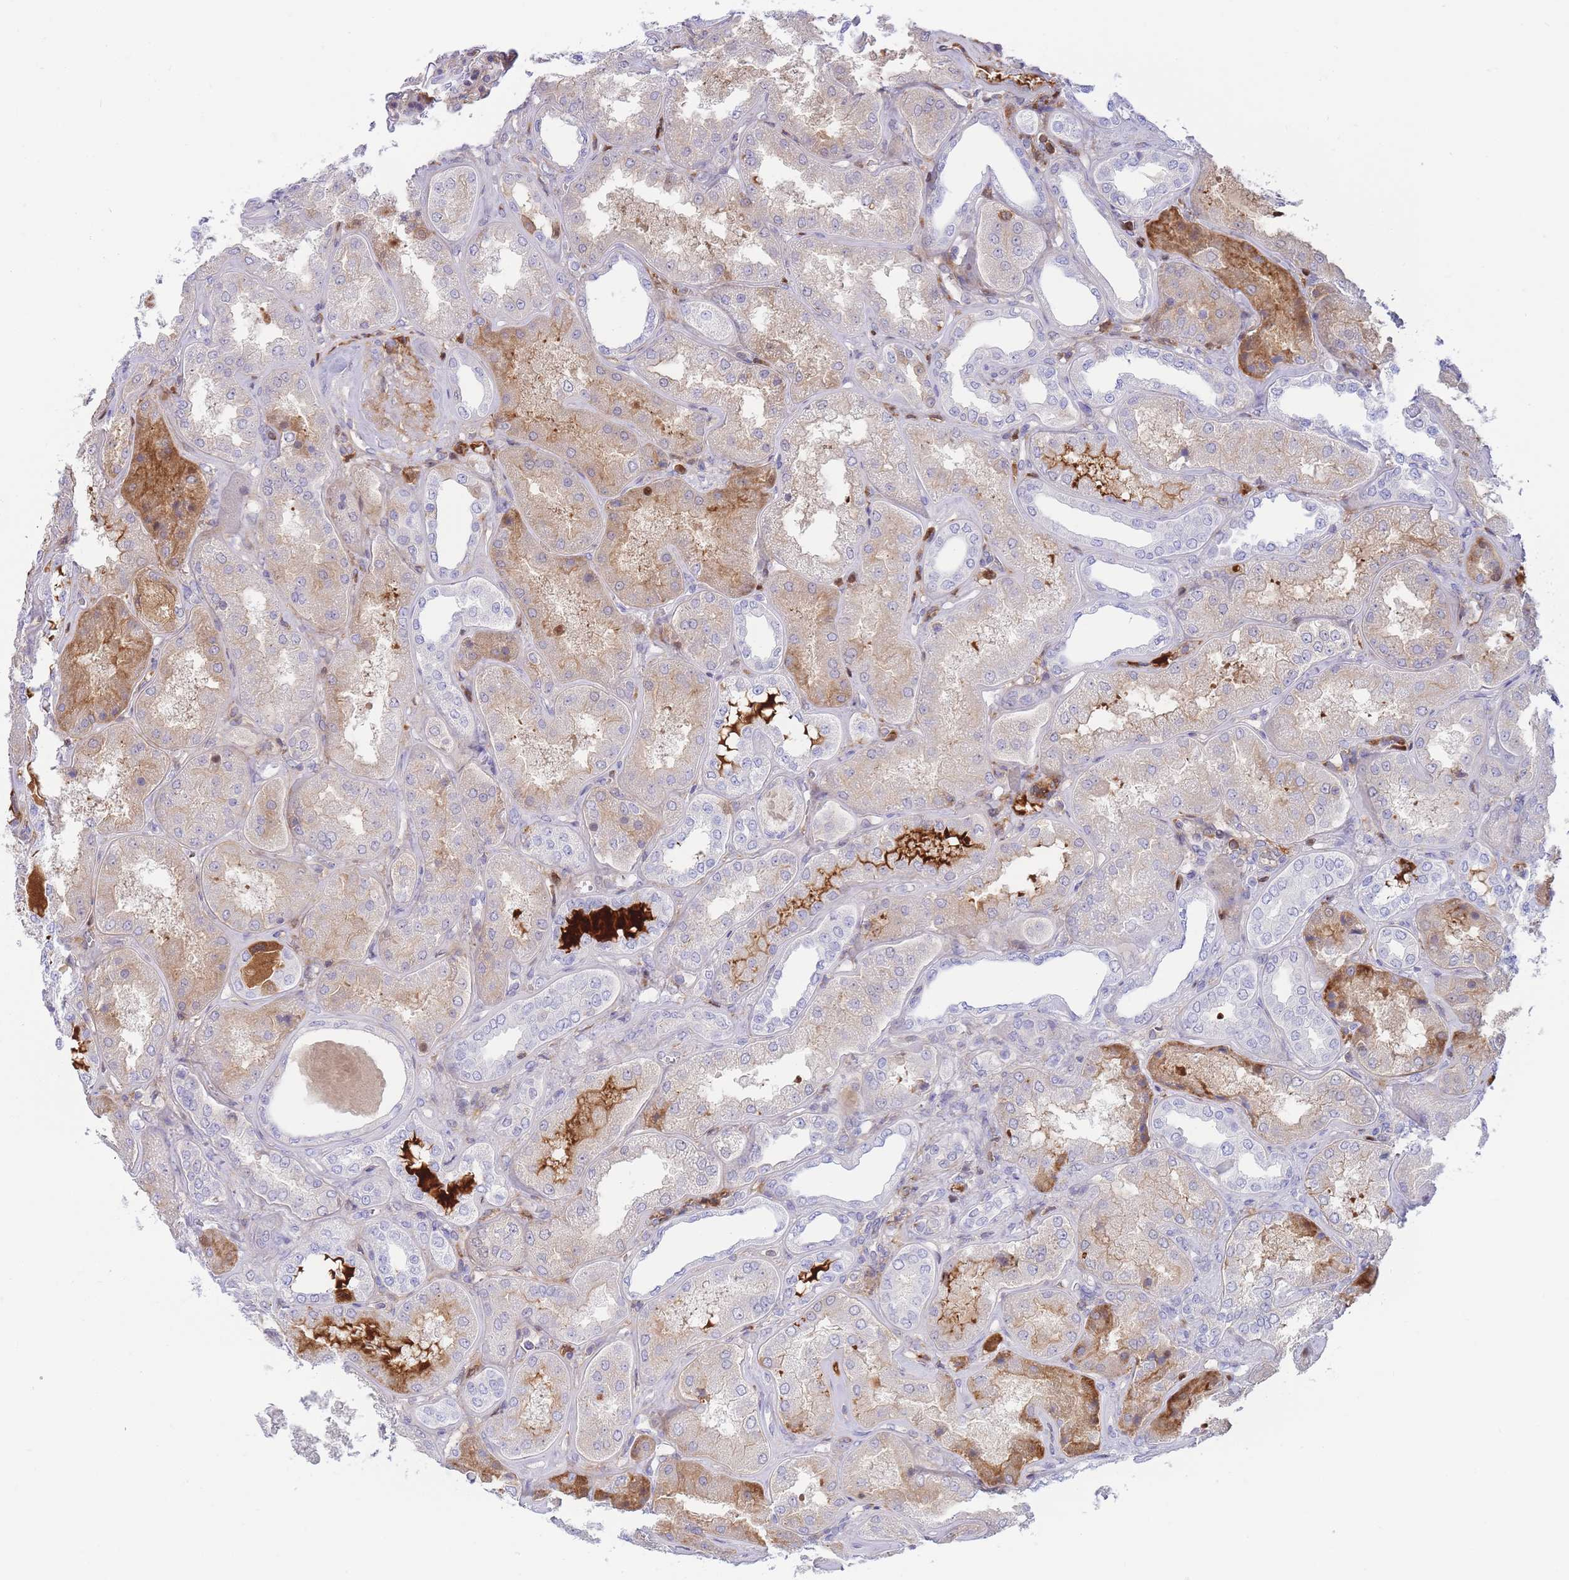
{"staining": {"intensity": "moderate", "quantity": "<25%", "location": "cytoplasmic/membranous"}, "tissue": "kidney", "cell_type": "Cells in glomeruli", "image_type": "normal", "snomed": [{"axis": "morphology", "description": "Normal tissue, NOS"}, {"axis": "topography", "description": "Kidney"}], "caption": "Moderate cytoplasmic/membranous positivity for a protein is seen in about <25% of cells in glomeruli of normal kidney using immunohistochemistry (IHC).", "gene": "FBN3", "patient": {"sex": "female", "age": 56}}